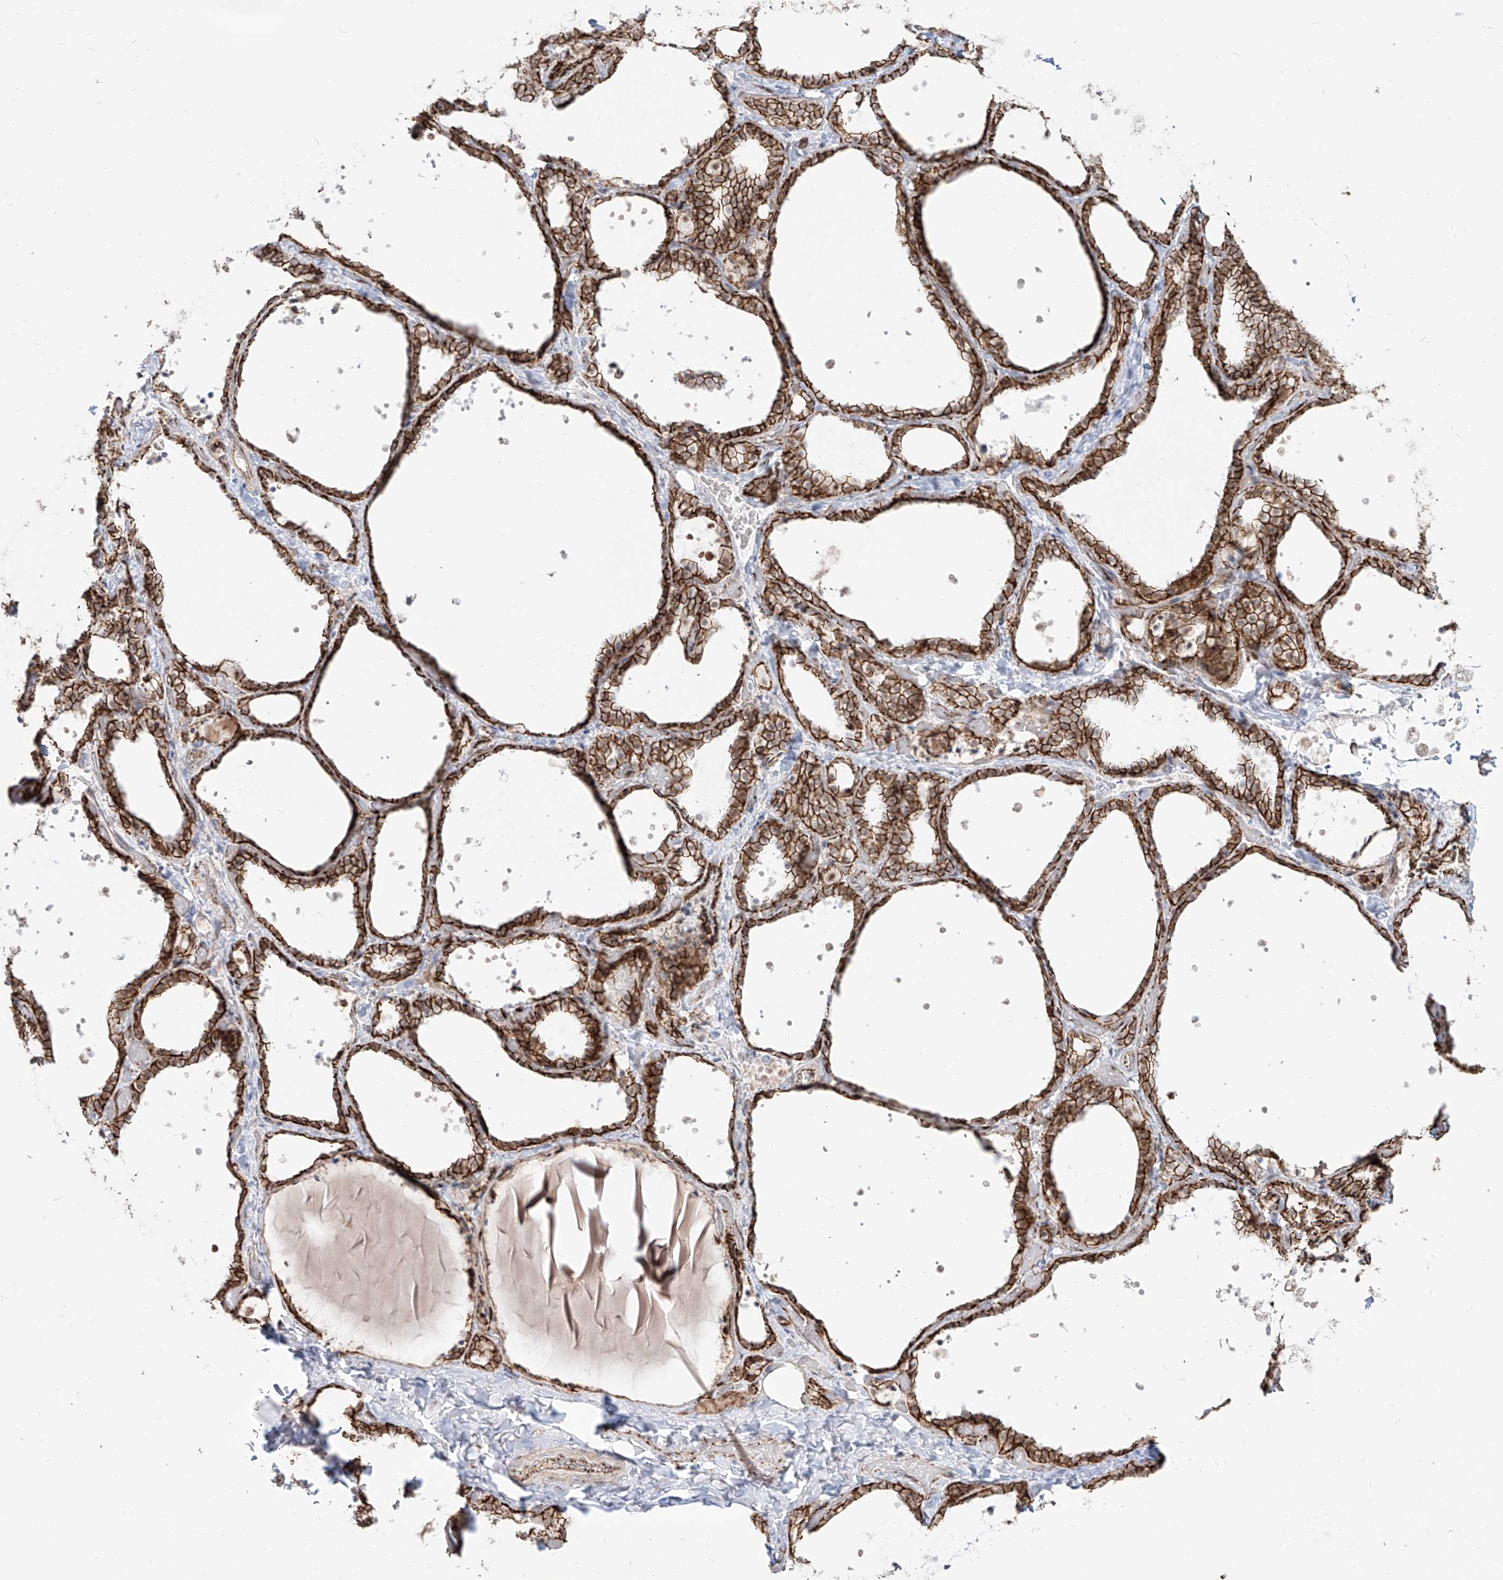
{"staining": {"intensity": "strong", "quantity": ">75%", "location": "cytoplasmic/membranous"}, "tissue": "thyroid gland", "cell_type": "Glandular cells", "image_type": "normal", "snomed": [{"axis": "morphology", "description": "Normal tissue, NOS"}, {"axis": "topography", "description": "Thyroid gland"}], "caption": "Brown immunohistochemical staining in normal human thyroid gland exhibits strong cytoplasmic/membranous staining in about >75% of glandular cells. (DAB (3,3'-diaminobenzidine) = brown stain, brightfield microscopy at high magnification).", "gene": "ZNF710", "patient": {"sex": "female", "age": 44}}